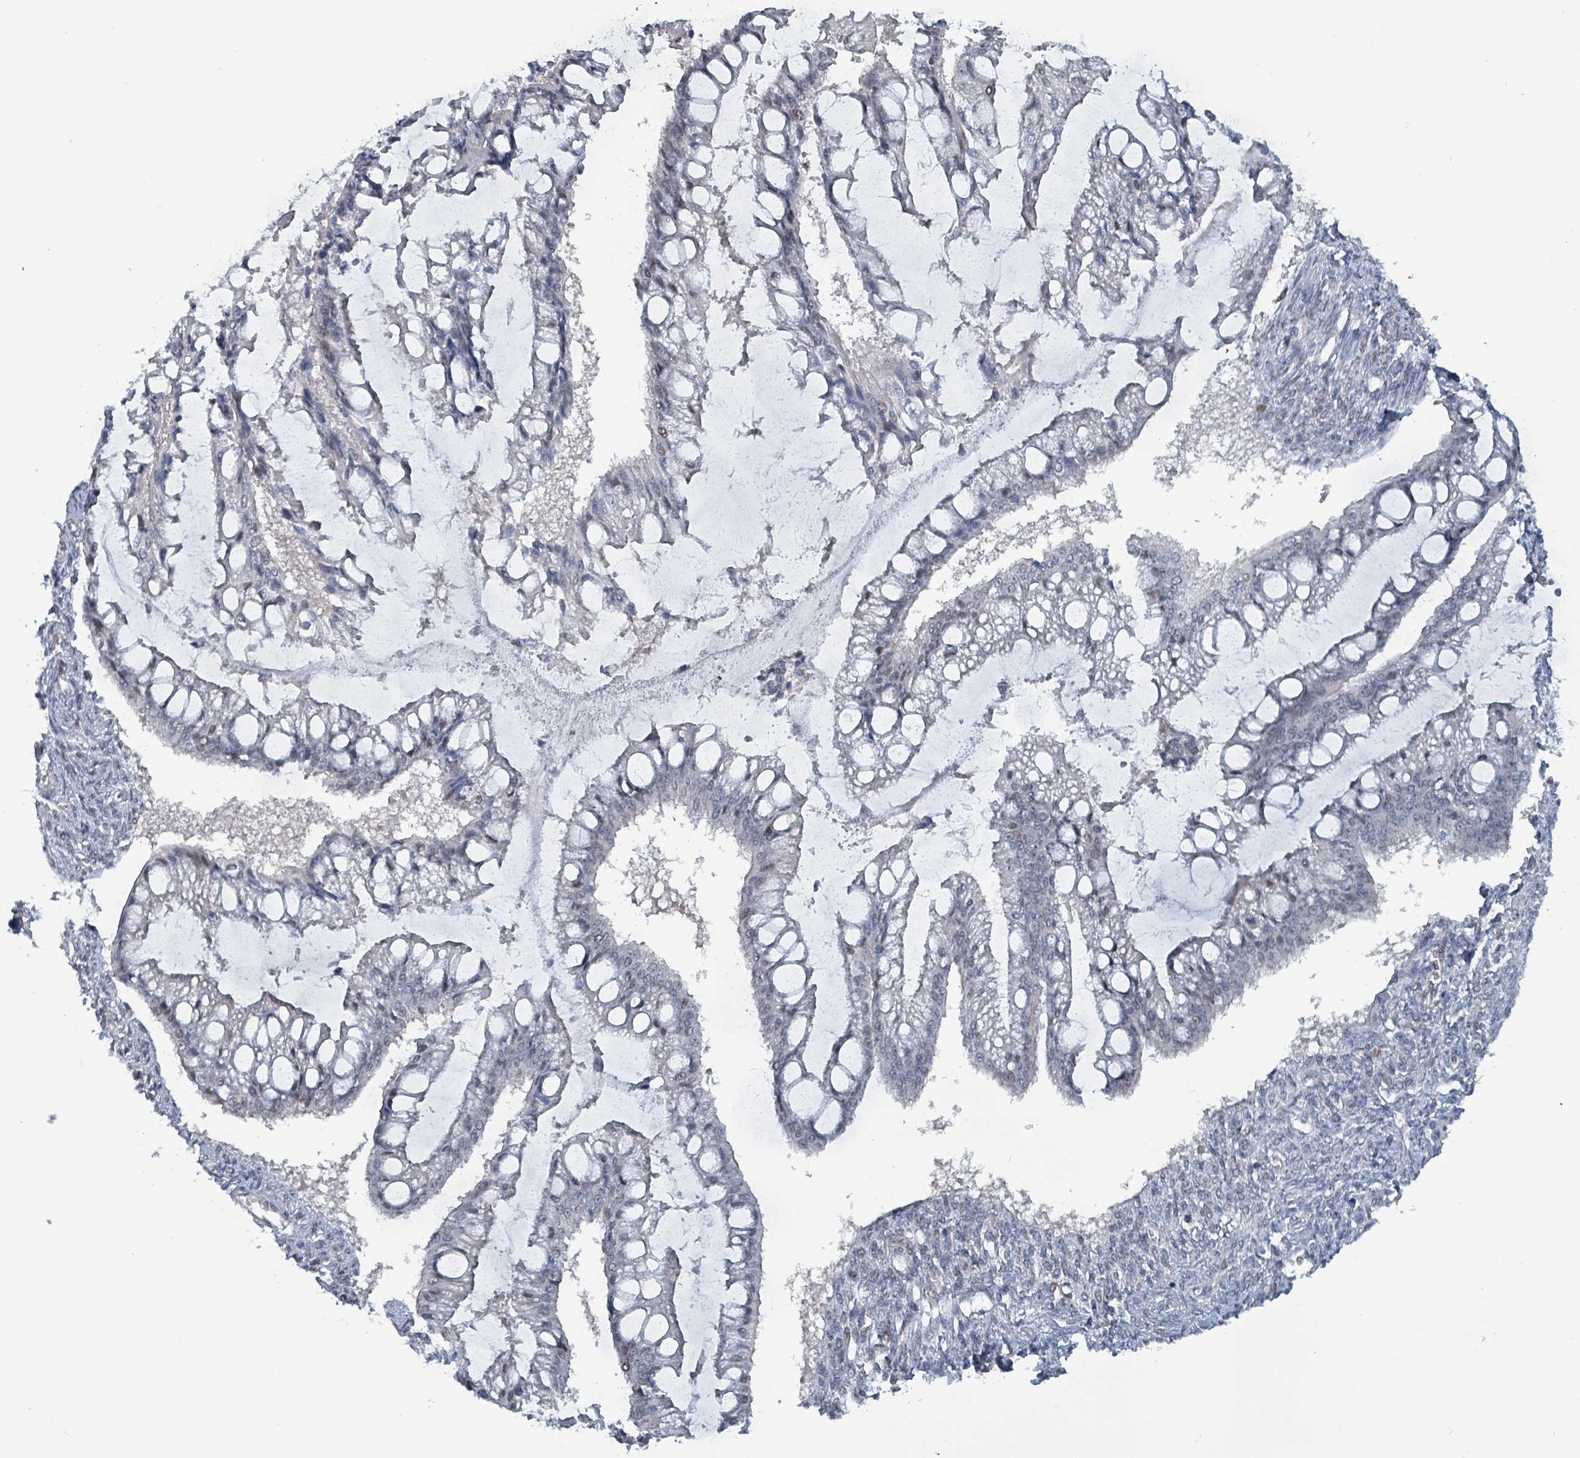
{"staining": {"intensity": "negative", "quantity": "none", "location": "none"}, "tissue": "ovarian cancer", "cell_type": "Tumor cells", "image_type": "cancer", "snomed": [{"axis": "morphology", "description": "Cystadenocarcinoma, mucinous, NOS"}, {"axis": "topography", "description": "Ovary"}], "caption": "Tumor cells show no significant protein positivity in ovarian cancer.", "gene": "BIVM", "patient": {"sex": "female", "age": 73}}